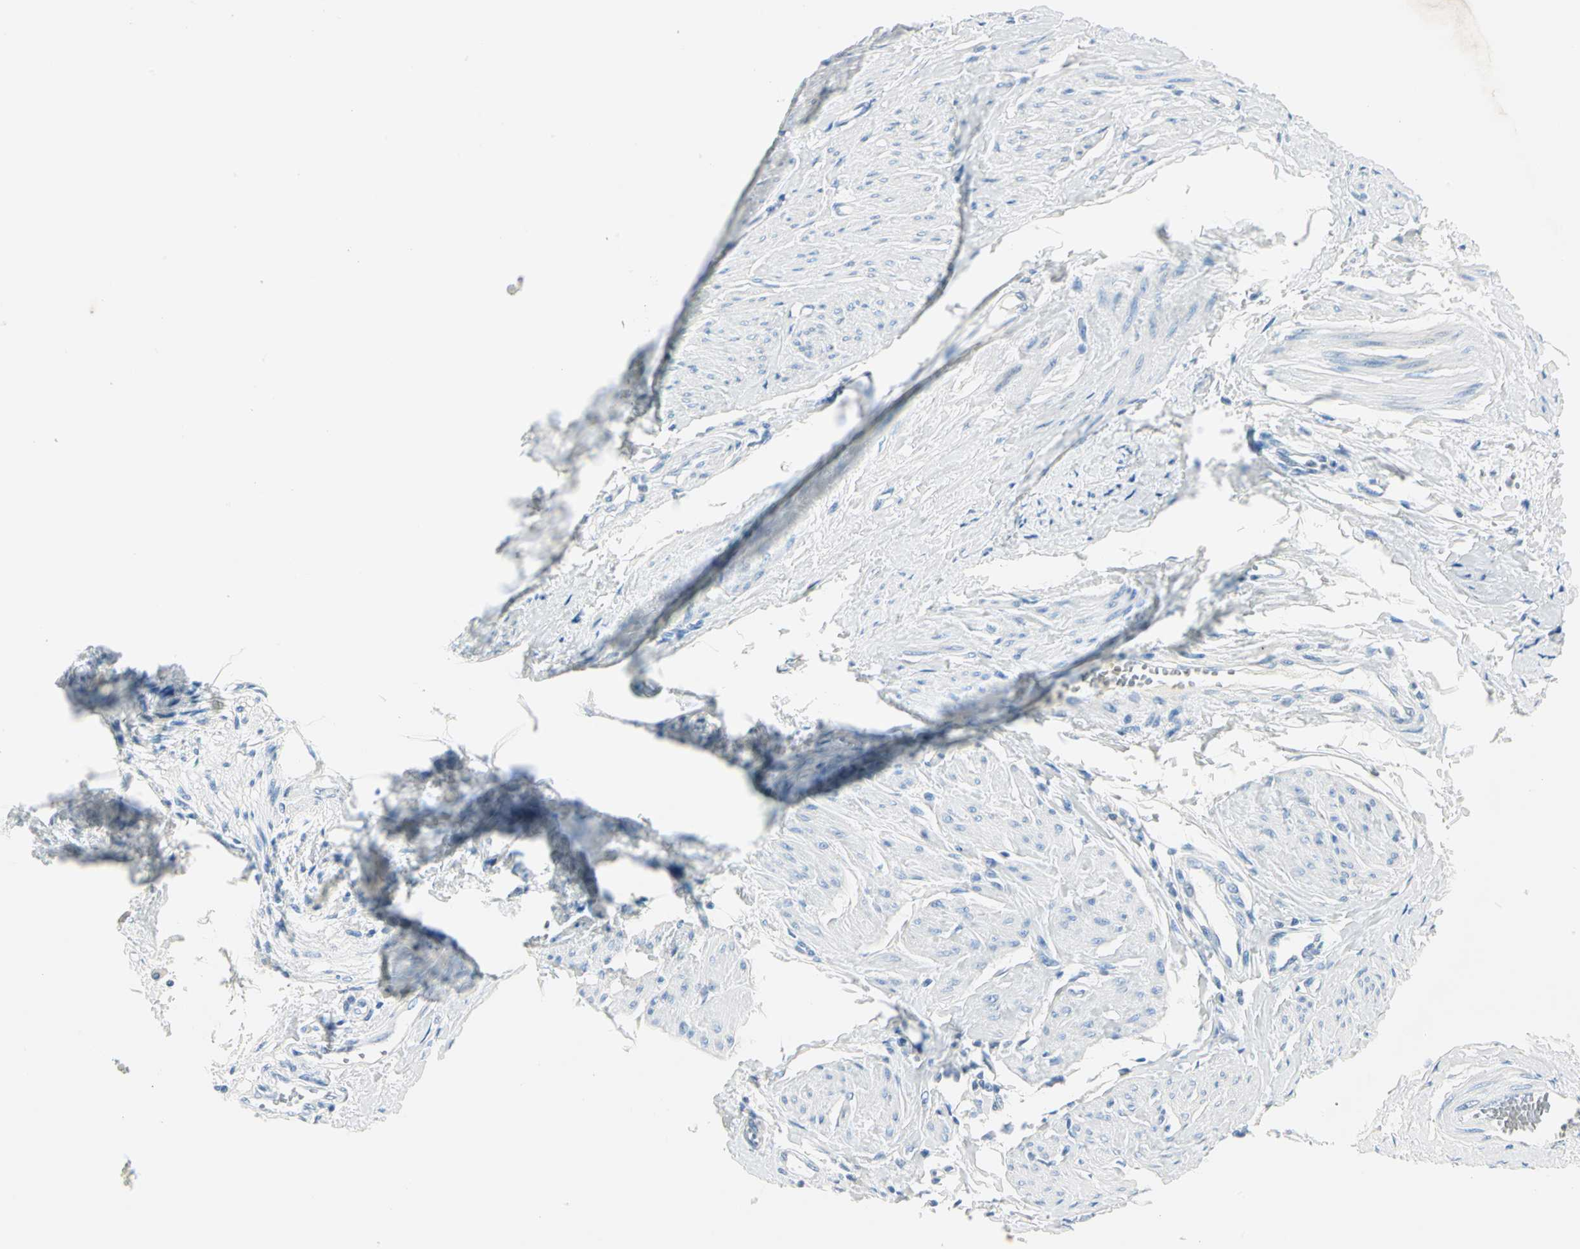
{"staining": {"intensity": "negative", "quantity": "none", "location": "none"}, "tissue": "smooth muscle", "cell_type": "Smooth muscle cells", "image_type": "normal", "snomed": [{"axis": "morphology", "description": "Normal tissue, NOS"}, {"axis": "topography", "description": "Smooth muscle"}, {"axis": "topography", "description": "Uterus"}], "caption": "The micrograph exhibits no staining of smooth muscle cells in normal smooth muscle. (DAB IHC, high magnification).", "gene": "CA1", "patient": {"sex": "female", "age": 39}}